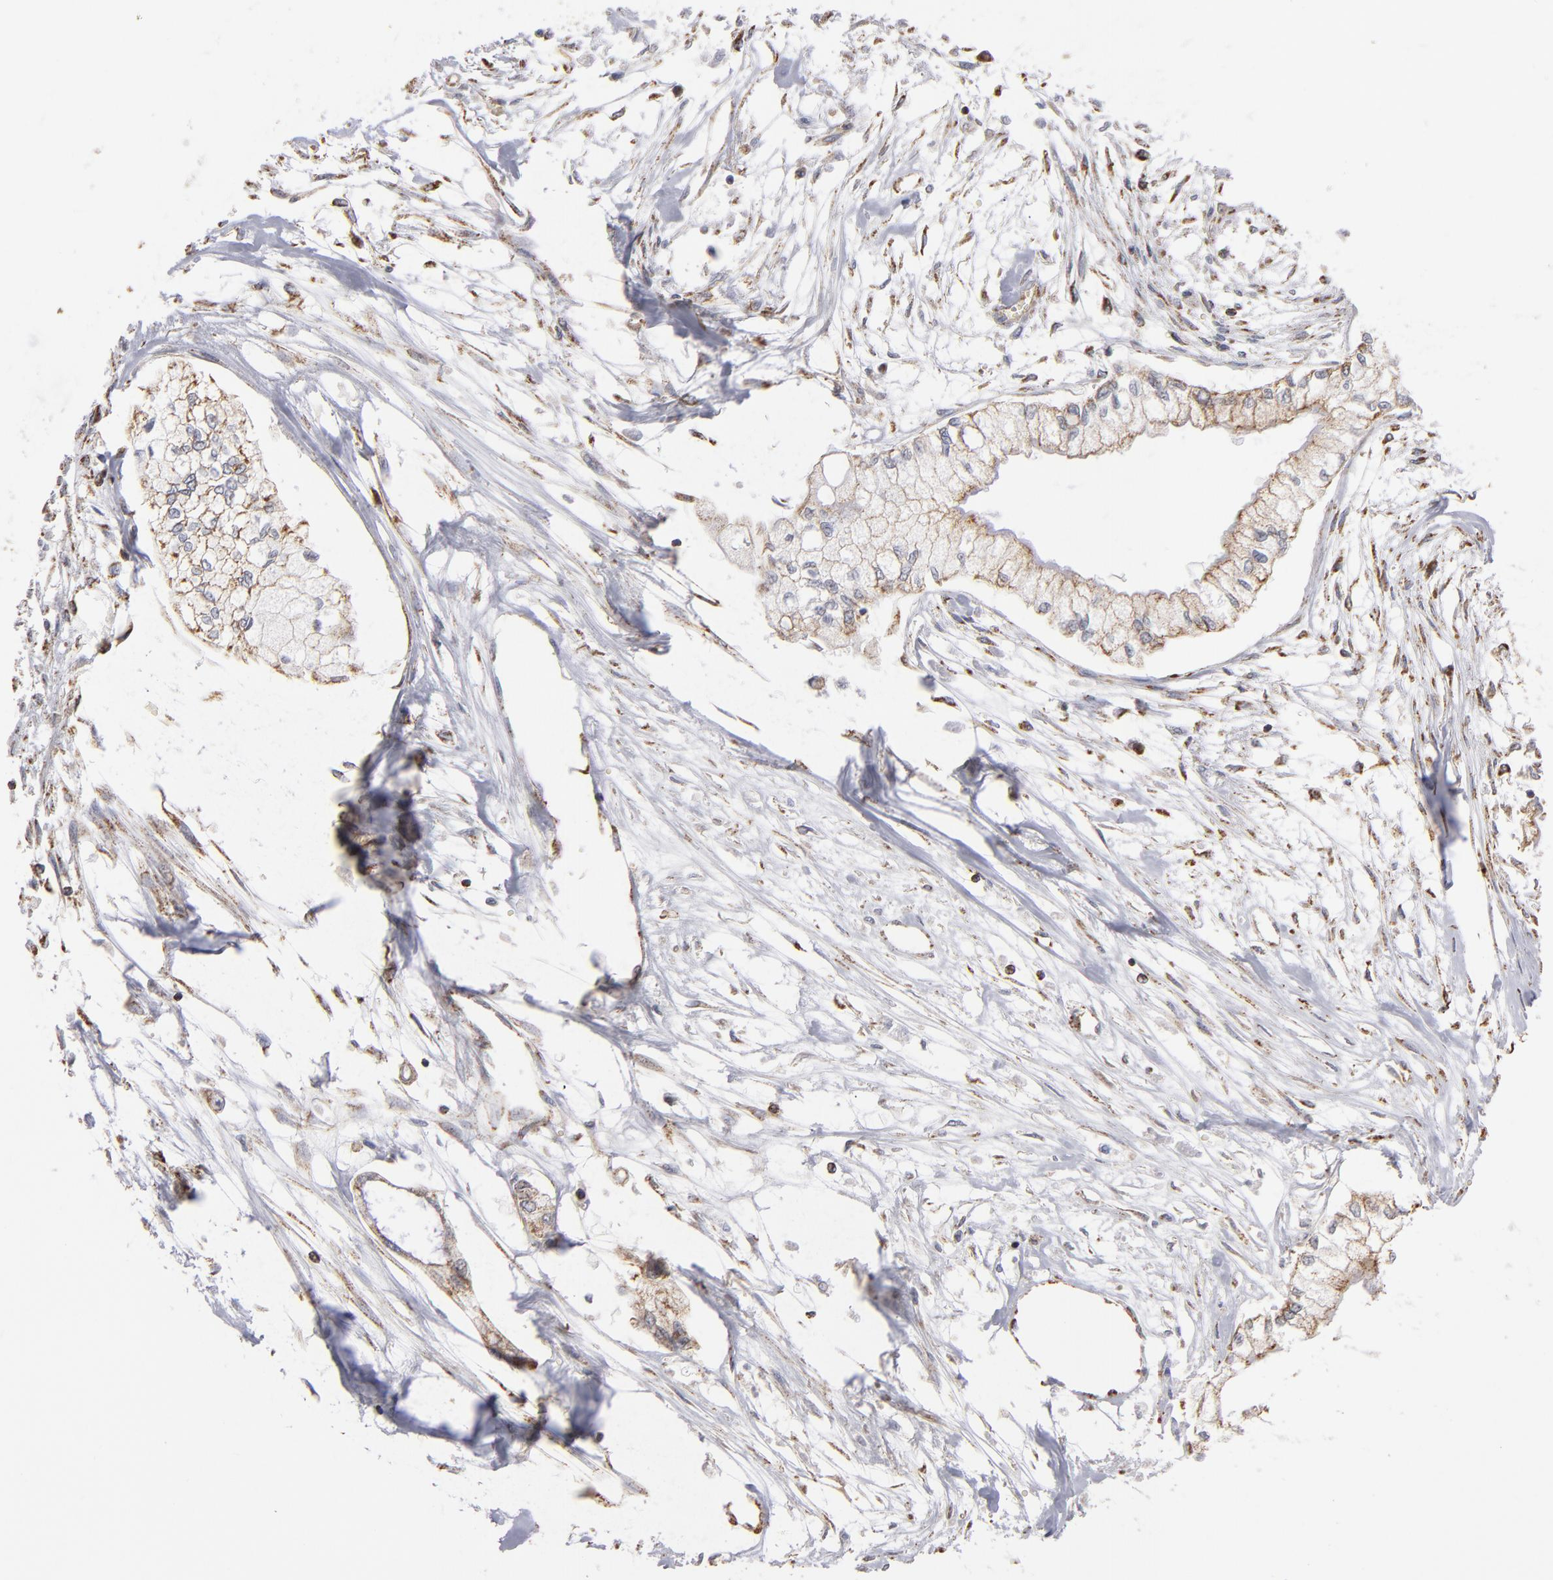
{"staining": {"intensity": "negative", "quantity": "none", "location": "none"}, "tissue": "pancreatic cancer", "cell_type": "Tumor cells", "image_type": "cancer", "snomed": [{"axis": "morphology", "description": "Adenocarcinoma, NOS"}, {"axis": "topography", "description": "Pancreas"}], "caption": "Immunohistochemistry micrograph of human adenocarcinoma (pancreatic) stained for a protein (brown), which demonstrates no expression in tumor cells. The staining is performed using DAB brown chromogen with nuclei counter-stained in using hematoxylin.", "gene": "MIPOL1", "patient": {"sex": "male", "age": 79}}